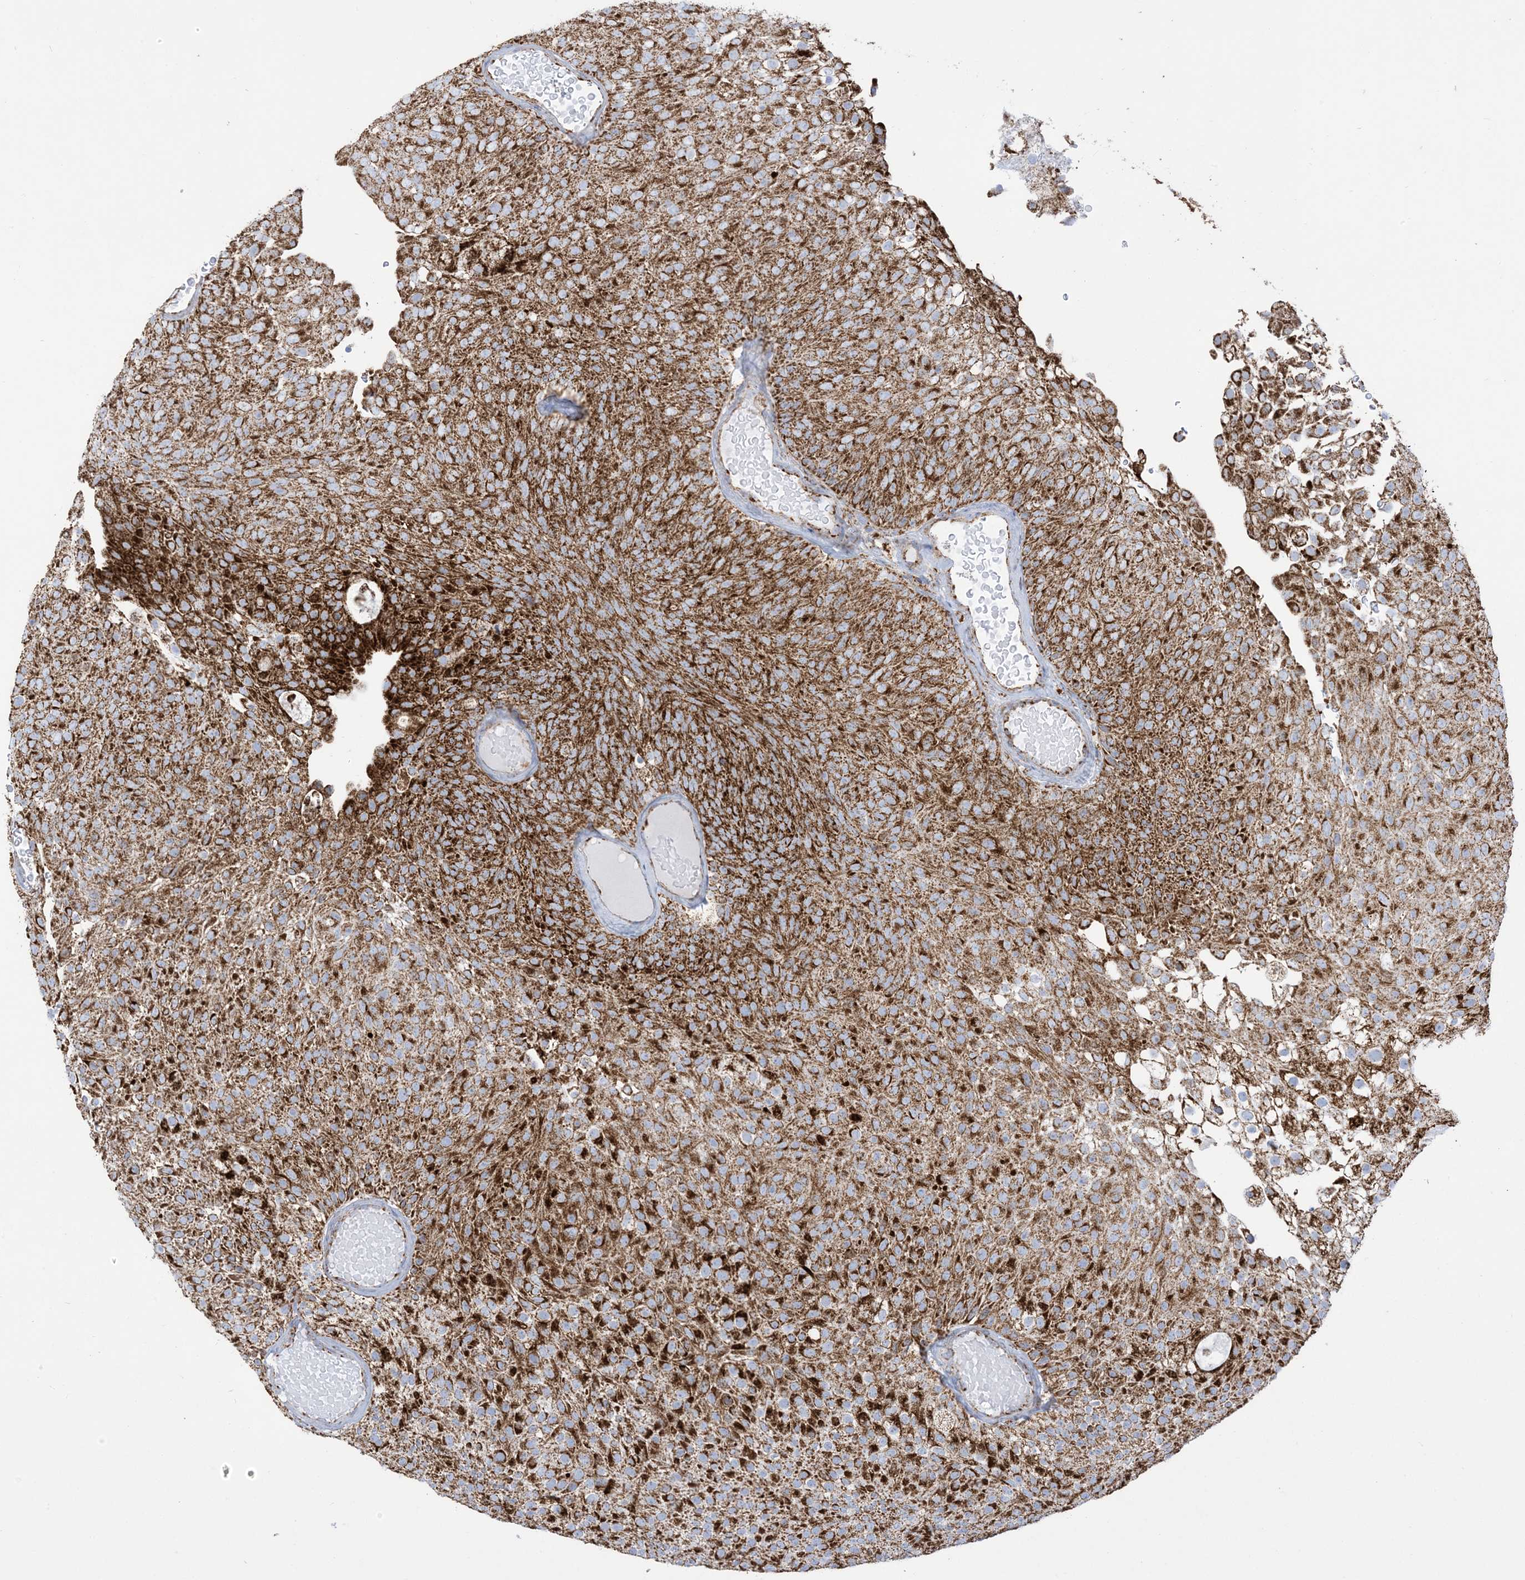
{"staining": {"intensity": "strong", "quantity": ">75%", "location": "cytoplasmic/membranous"}, "tissue": "urothelial cancer", "cell_type": "Tumor cells", "image_type": "cancer", "snomed": [{"axis": "morphology", "description": "Urothelial carcinoma, Low grade"}, {"axis": "topography", "description": "Urinary bladder"}], "caption": "Protein analysis of urothelial carcinoma (low-grade) tissue shows strong cytoplasmic/membranous staining in approximately >75% of tumor cells.", "gene": "SAMM50", "patient": {"sex": "male", "age": 78}}